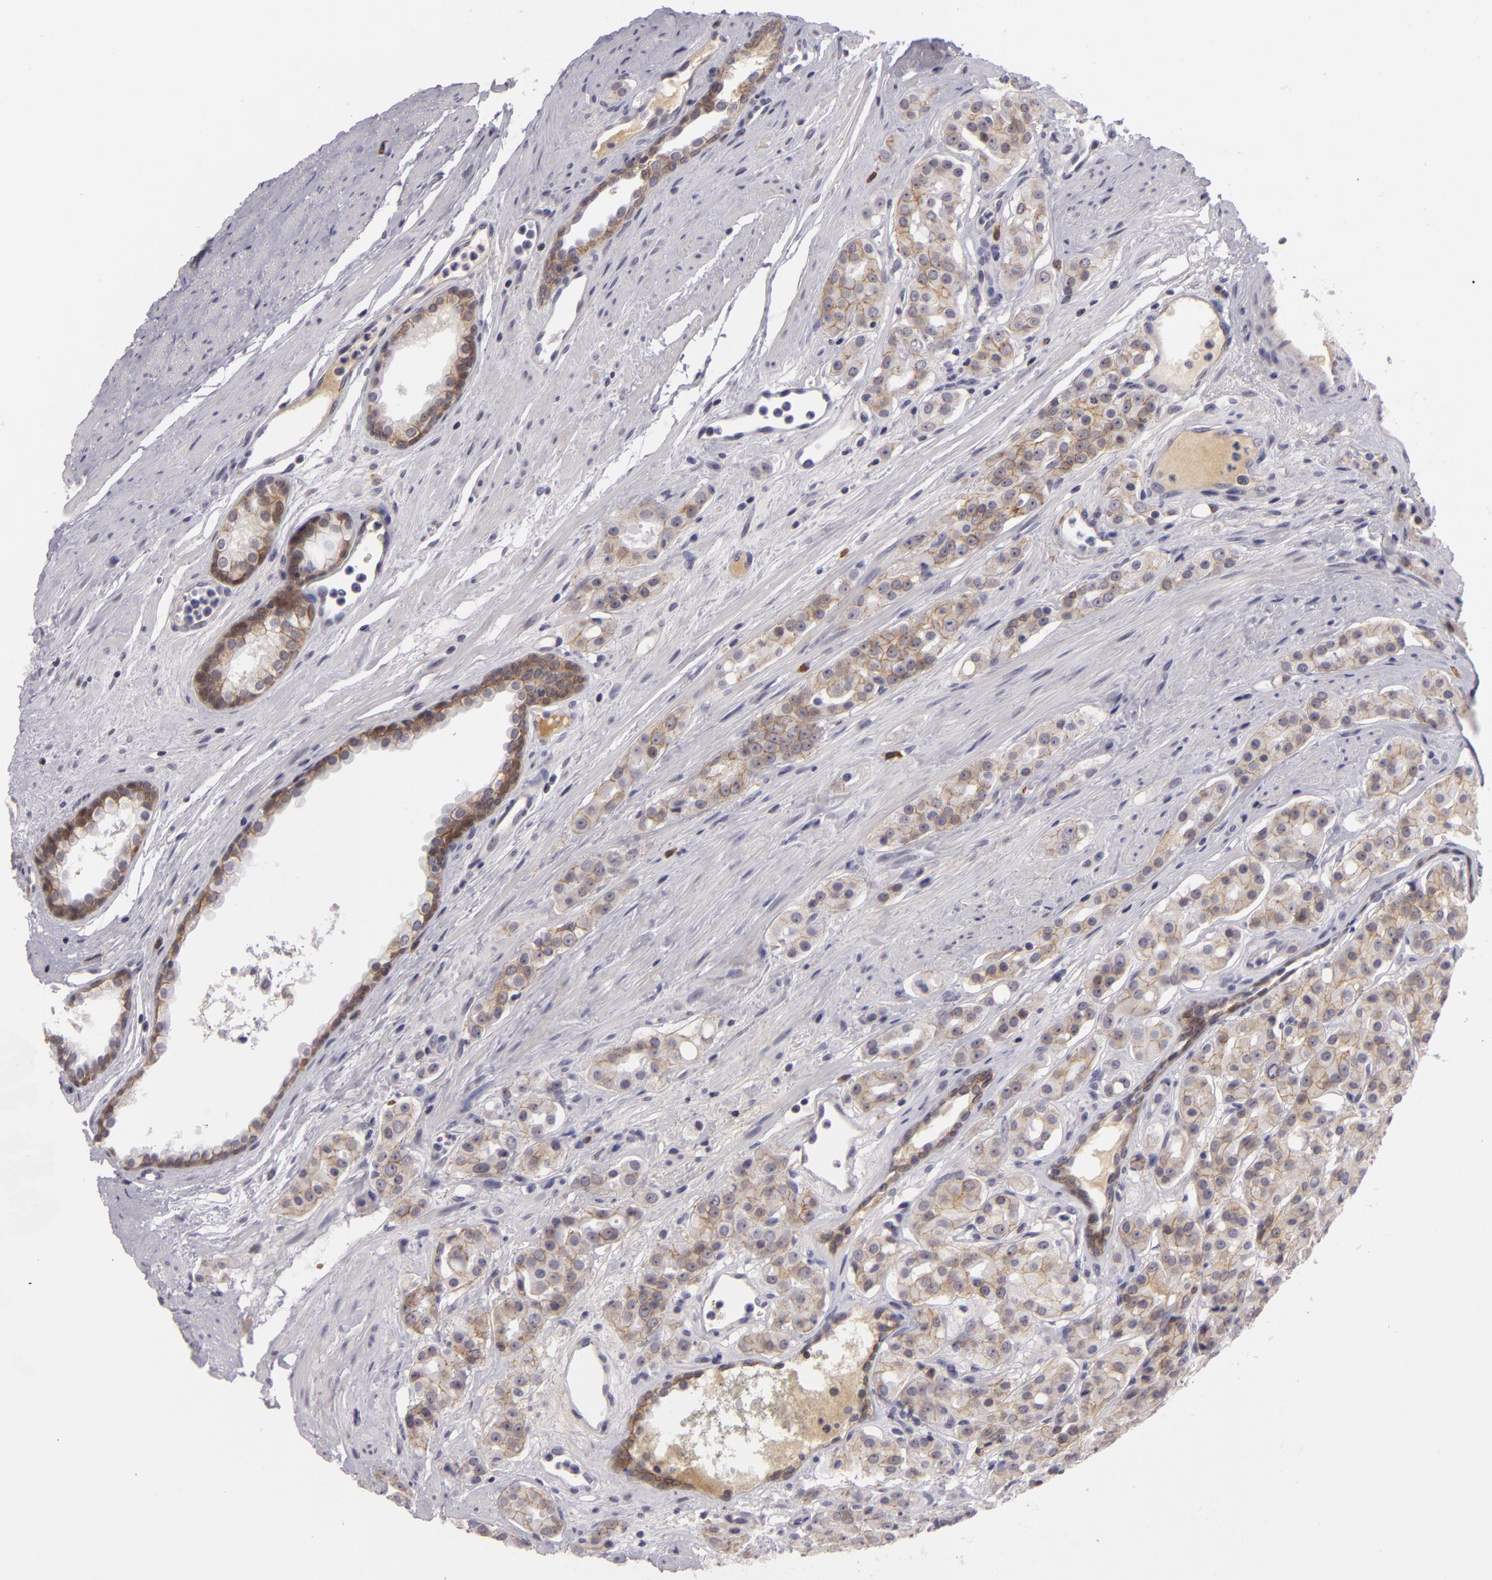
{"staining": {"intensity": "weak", "quantity": "25%-75%", "location": "cytoplasmic/membranous"}, "tissue": "prostate cancer", "cell_type": "Tumor cells", "image_type": "cancer", "snomed": [{"axis": "morphology", "description": "Adenocarcinoma, High grade"}, {"axis": "topography", "description": "Prostate"}], "caption": "The immunohistochemical stain highlights weak cytoplasmic/membranous expression in tumor cells of prostate cancer tissue.", "gene": "CTNNB1", "patient": {"sex": "male", "age": 64}}